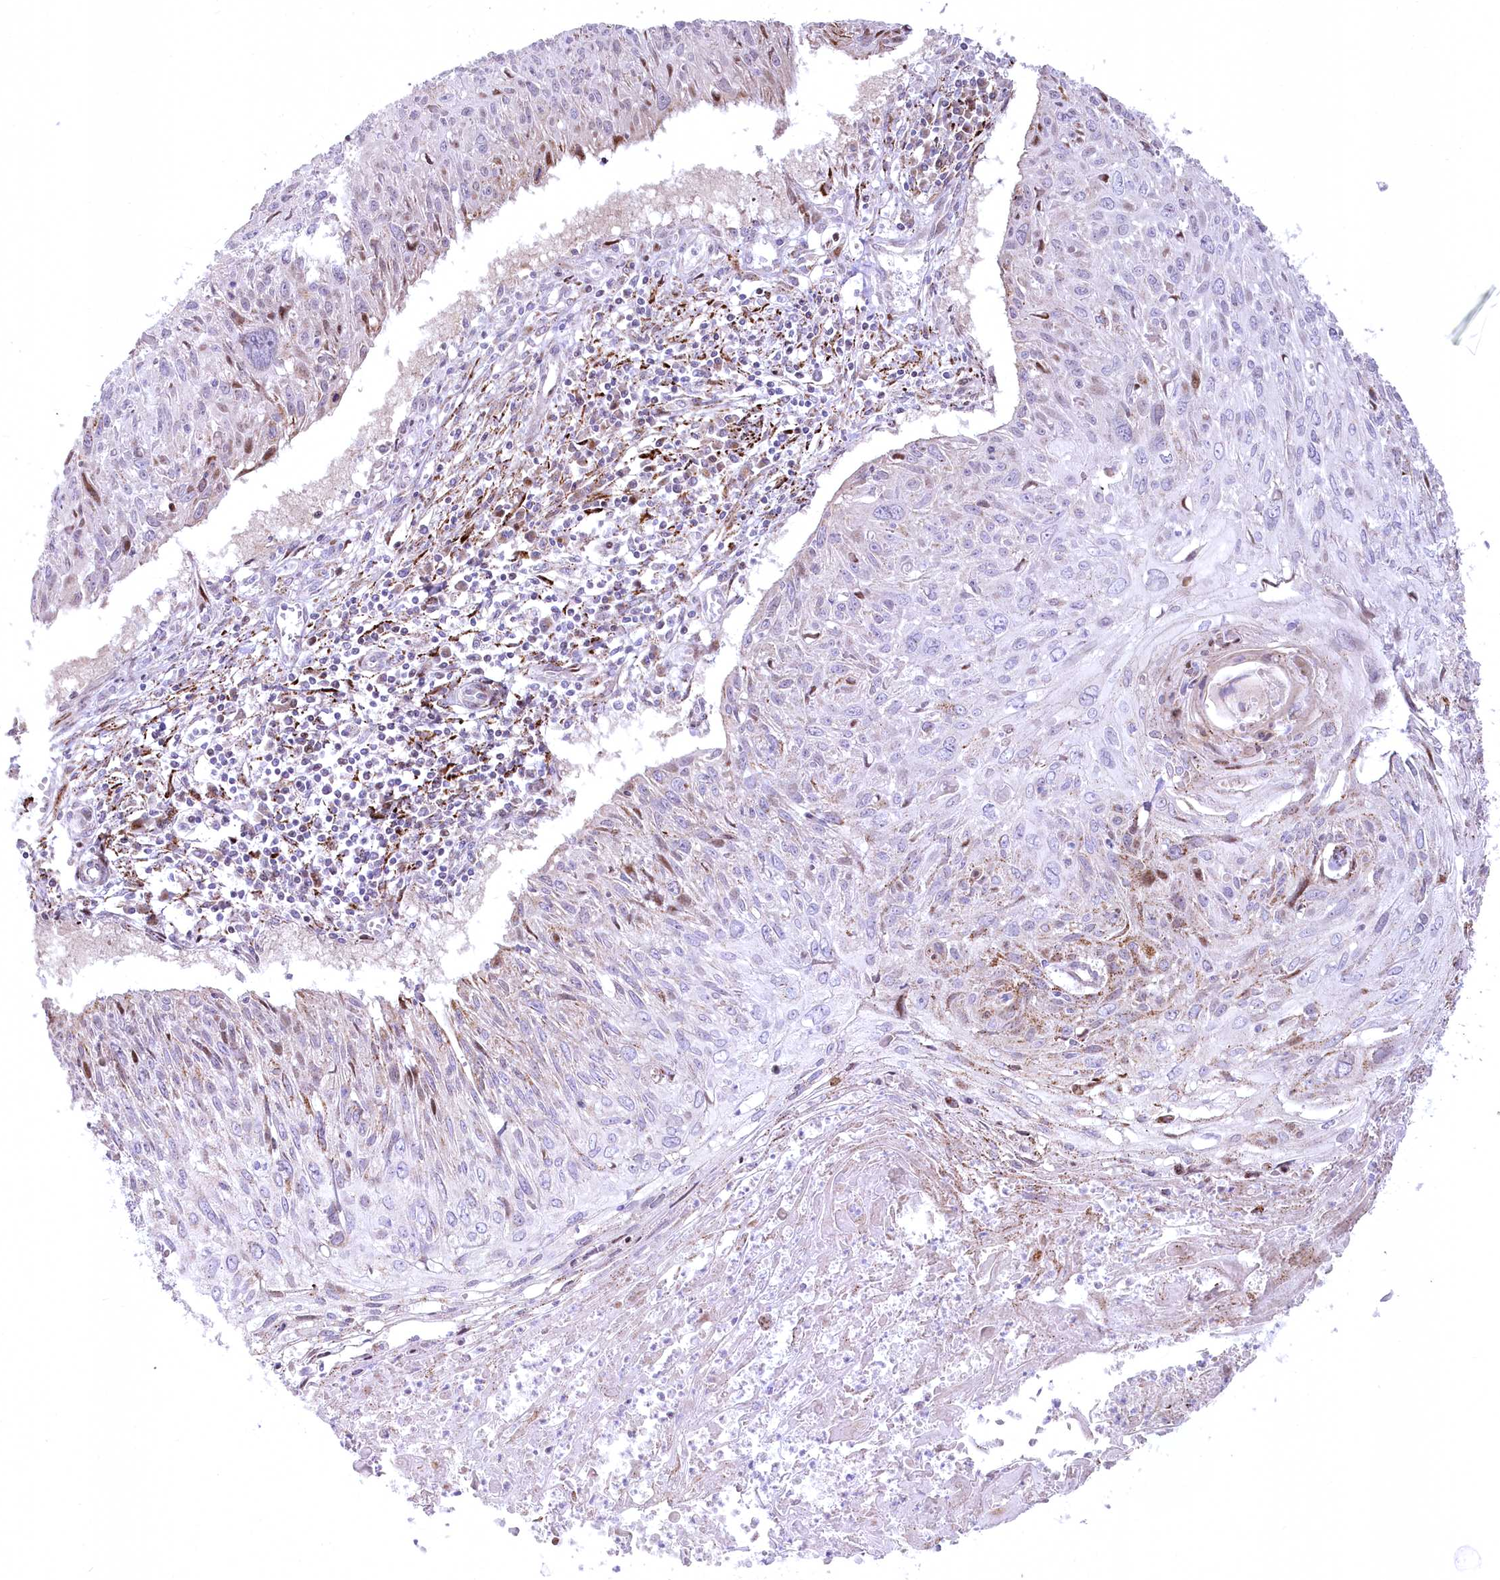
{"staining": {"intensity": "negative", "quantity": "none", "location": "none"}, "tissue": "cervical cancer", "cell_type": "Tumor cells", "image_type": "cancer", "snomed": [{"axis": "morphology", "description": "Squamous cell carcinoma, NOS"}, {"axis": "topography", "description": "Cervix"}], "caption": "Tumor cells are negative for brown protein staining in cervical cancer (squamous cell carcinoma).", "gene": "CEP164", "patient": {"sex": "female", "age": 51}}